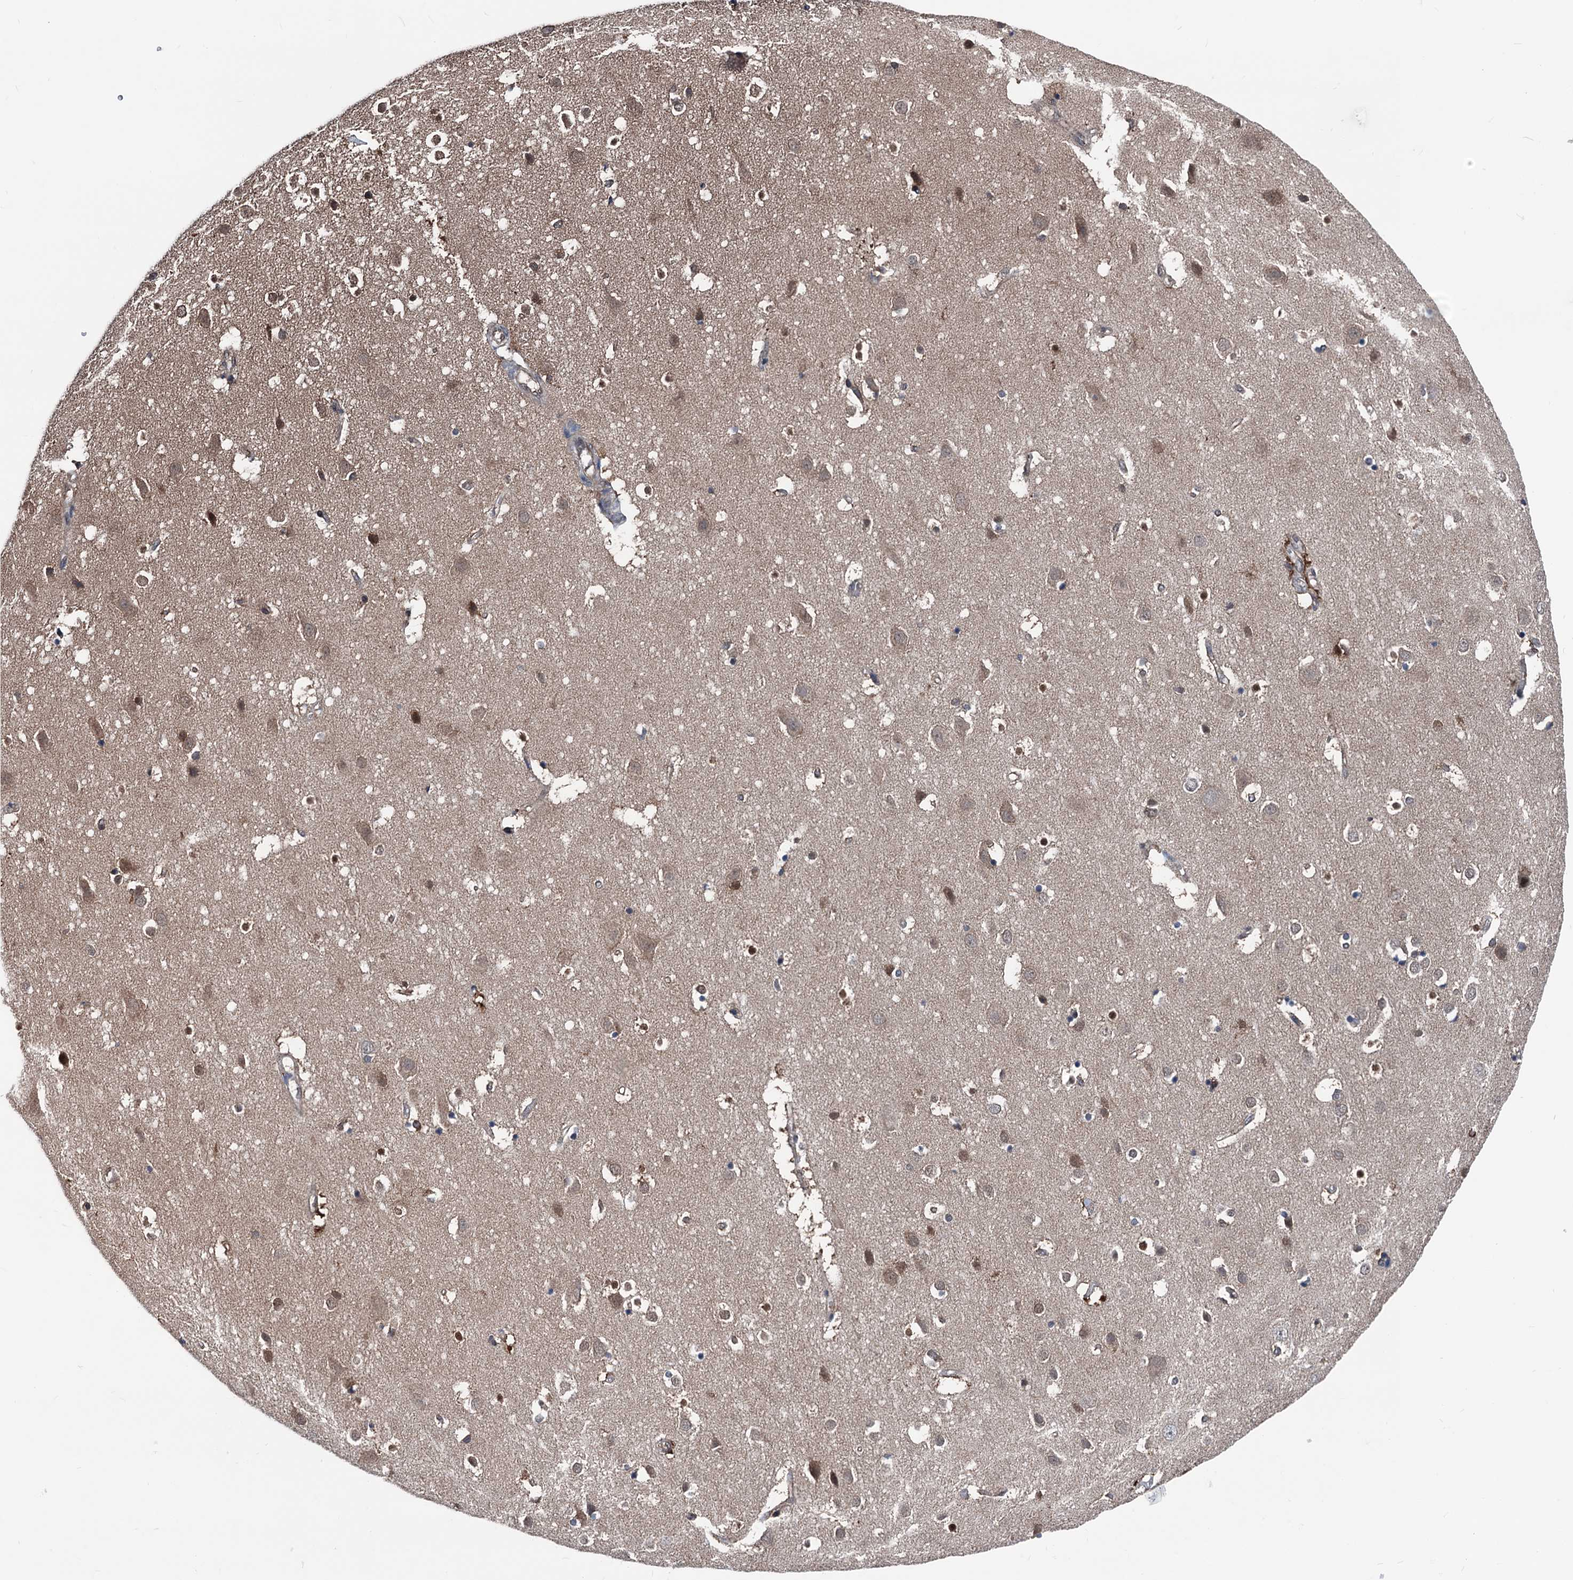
{"staining": {"intensity": "weak", "quantity": "25%-75%", "location": "cytoplasmic/membranous"}, "tissue": "cerebral cortex", "cell_type": "Endothelial cells", "image_type": "normal", "snomed": [{"axis": "morphology", "description": "Normal tissue, NOS"}, {"axis": "topography", "description": "Cerebral cortex"}], "caption": "Endothelial cells show low levels of weak cytoplasmic/membranous staining in approximately 25%-75% of cells in normal human cerebral cortex.", "gene": "GLO1", "patient": {"sex": "male", "age": 54}}